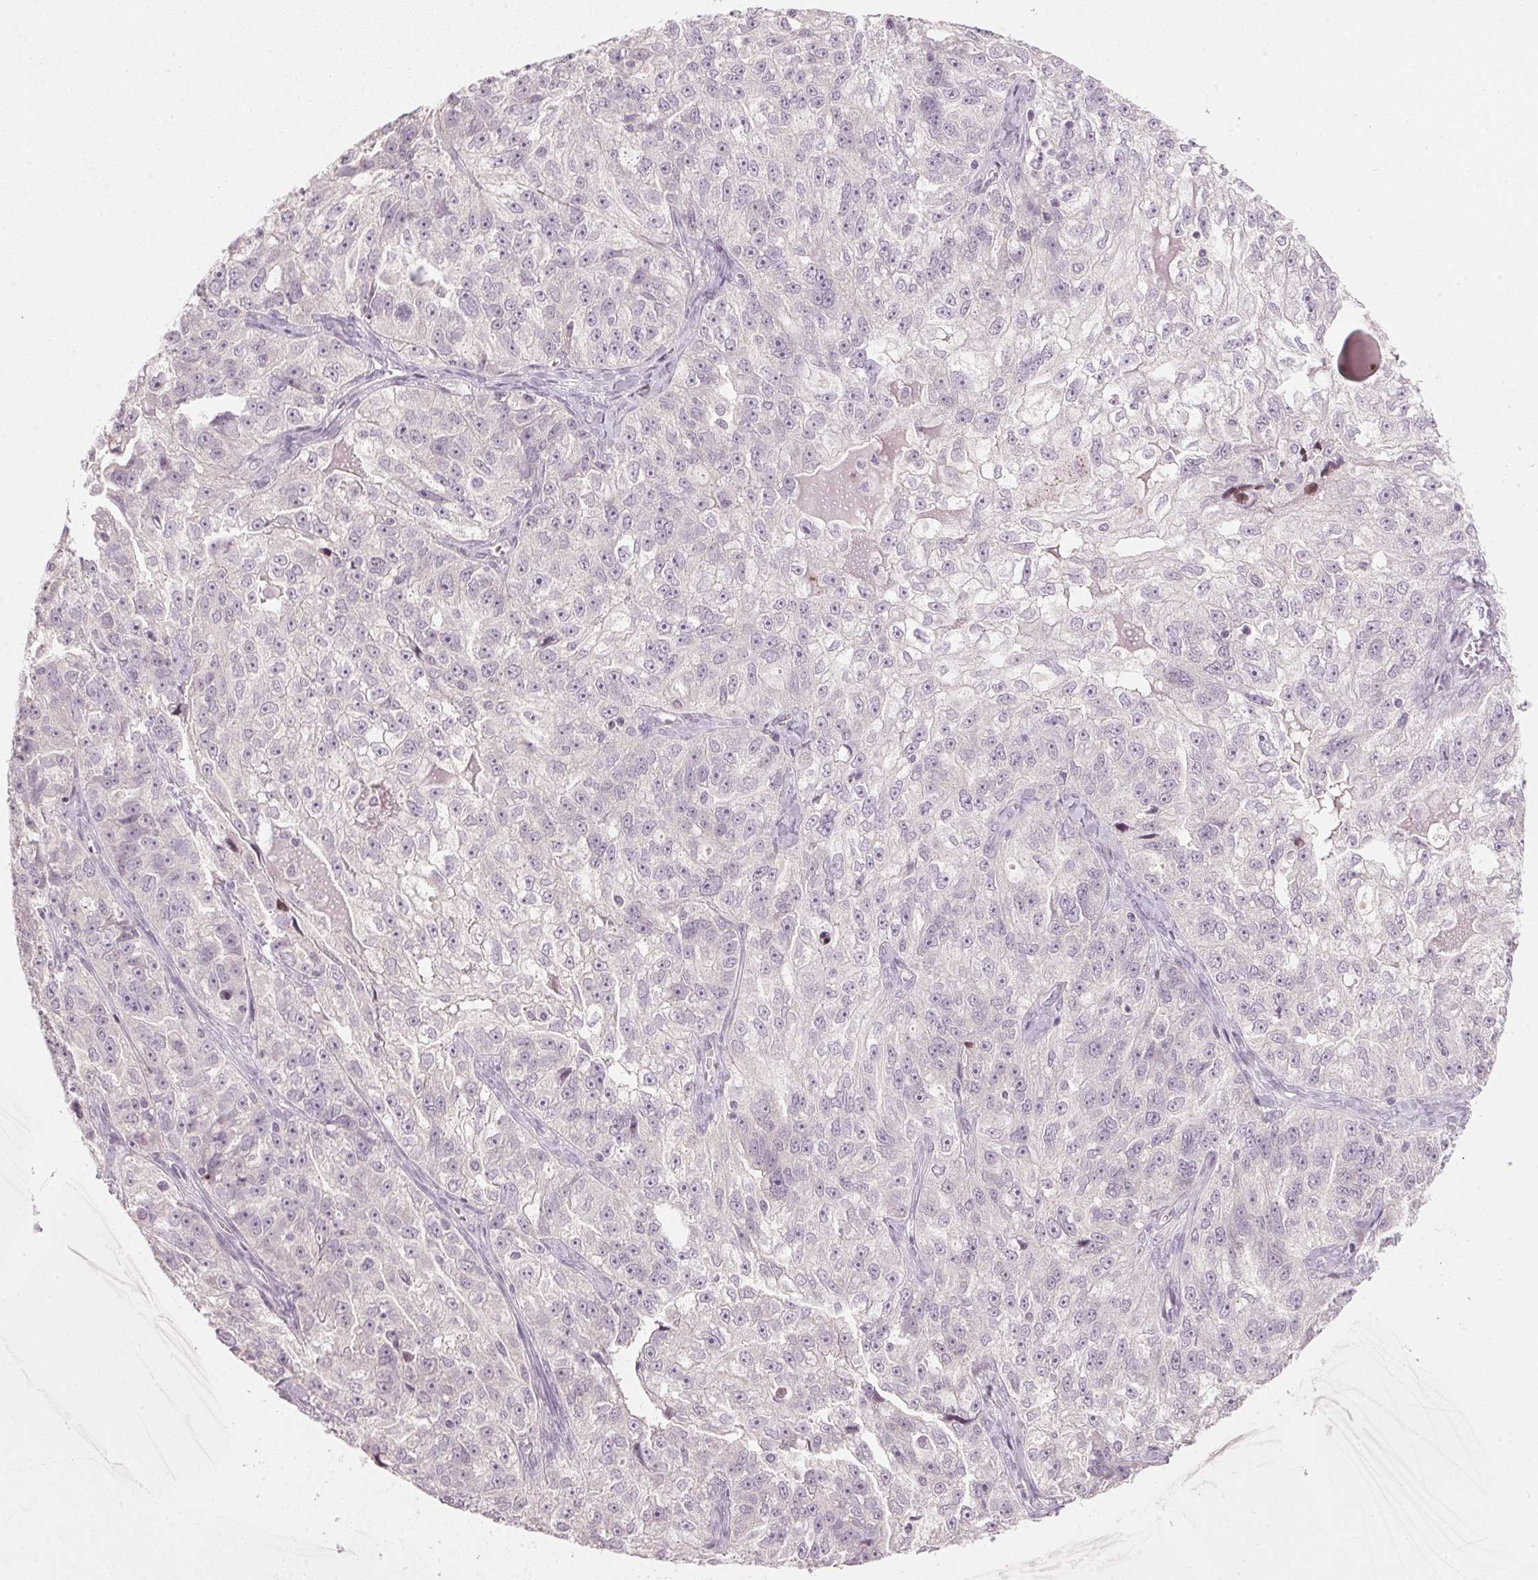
{"staining": {"intensity": "negative", "quantity": "none", "location": "none"}, "tissue": "ovarian cancer", "cell_type": "Tumor cells", "image_type": "cancer", "snomed": [{"axis": "morphology", "description": "Cystadenocarcinoma, serous, NOS"}, {"axis": "topography", "description": "Ovary"}], "caption": "DAB immunohistochemical staining of ovarian cancer (serous cystadenocarcinoma) displays no significant expression in tumor cells. (Brightfield microscopy of DAB immunohistochemistry (IHC) at high magnification).", "gene": "SFRP4", "patient": {"sex": "female", "age": 51}}